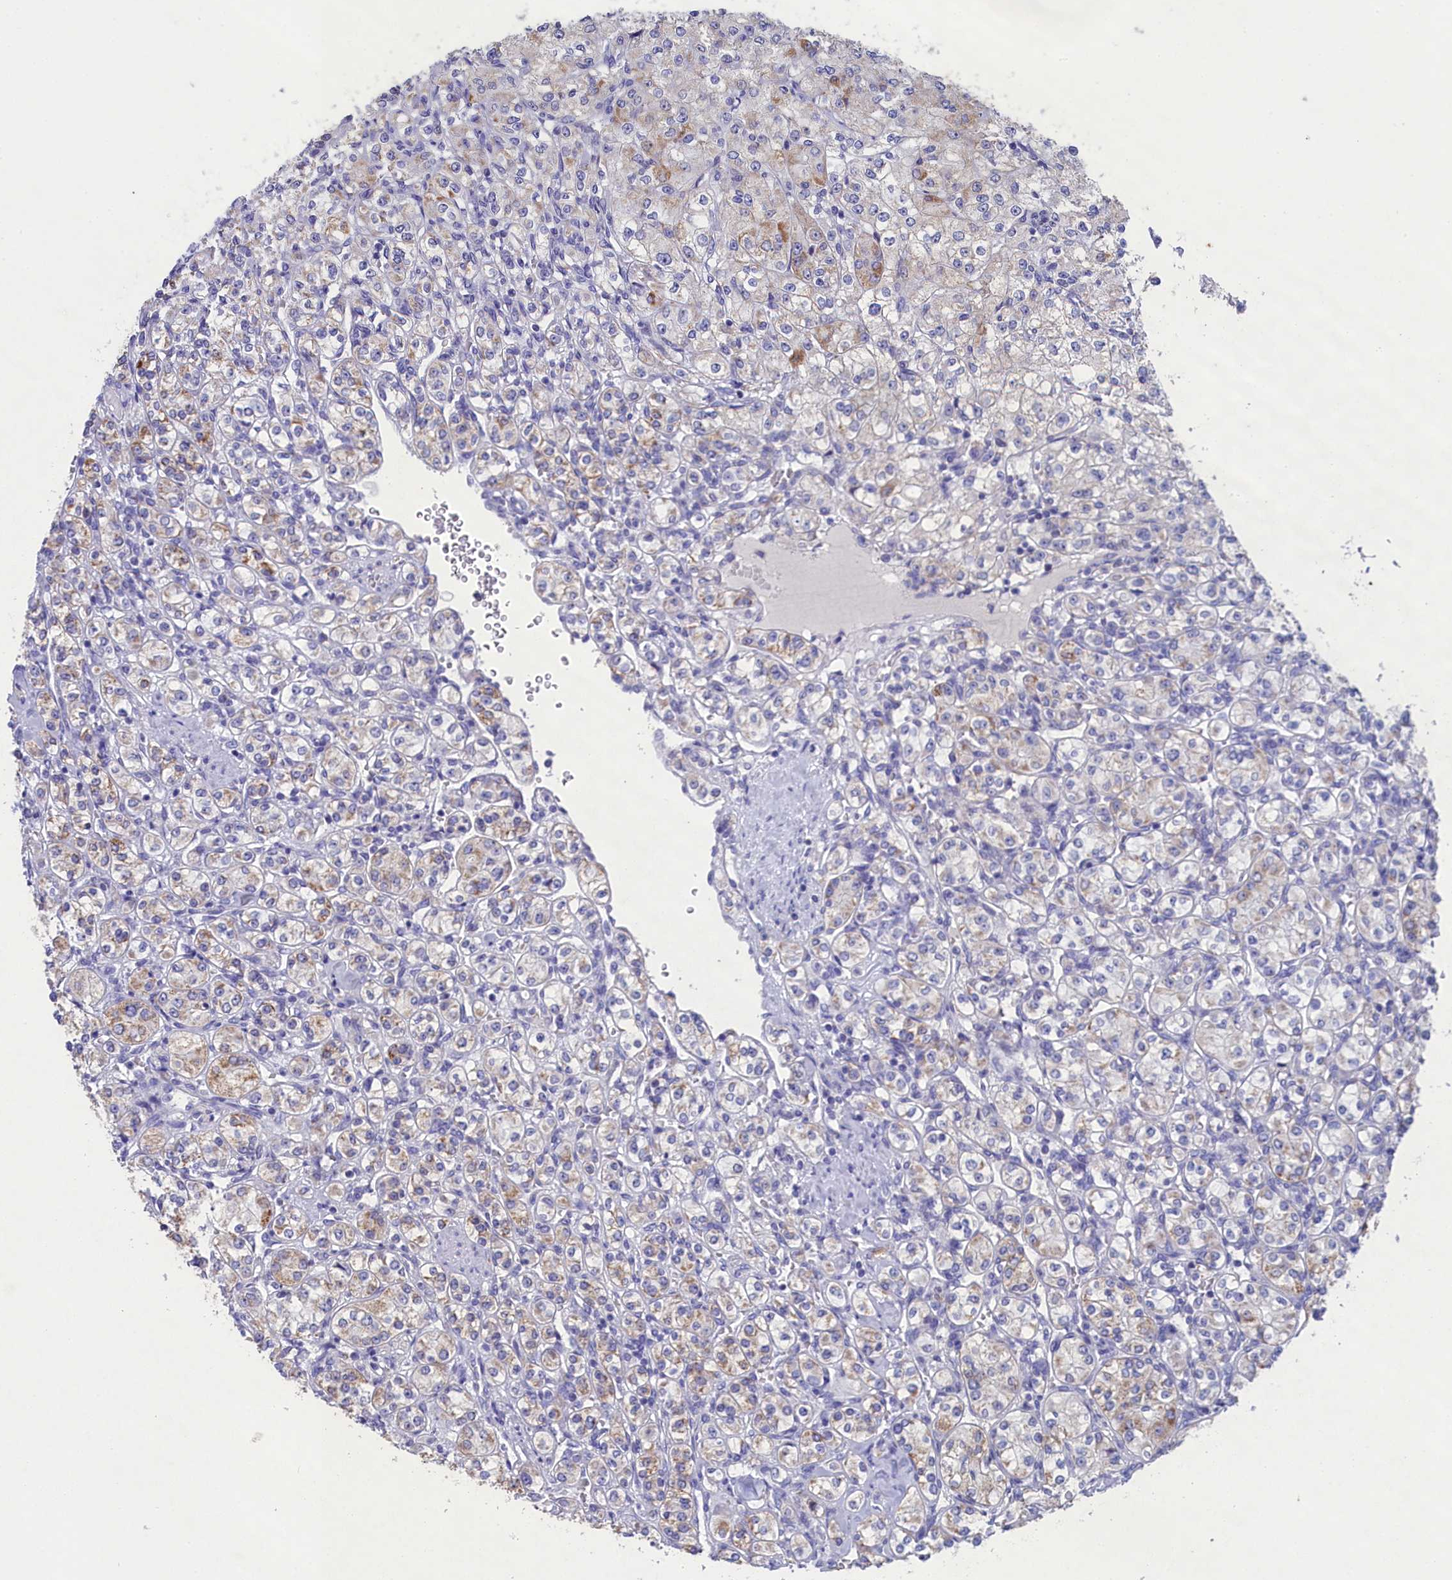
{"staining": {"intensity": "negative", "quantity": "none", "location": "none"}, "tissue": "renal cancer", "cell_type": "Tumor cells", "image_type": "cancer", "snomed": [{"axis": "morphology", "description": "Adenocarcinoma, NOS"}, {"axis": "topography", "description": "Kidney"}], "caption": "A micrograph of human renal cancer (adenocarcinoma) is negative for staining in tumor cells.", "gene": "PRDM12", "patient": {"sex": "male", "age": 77}}